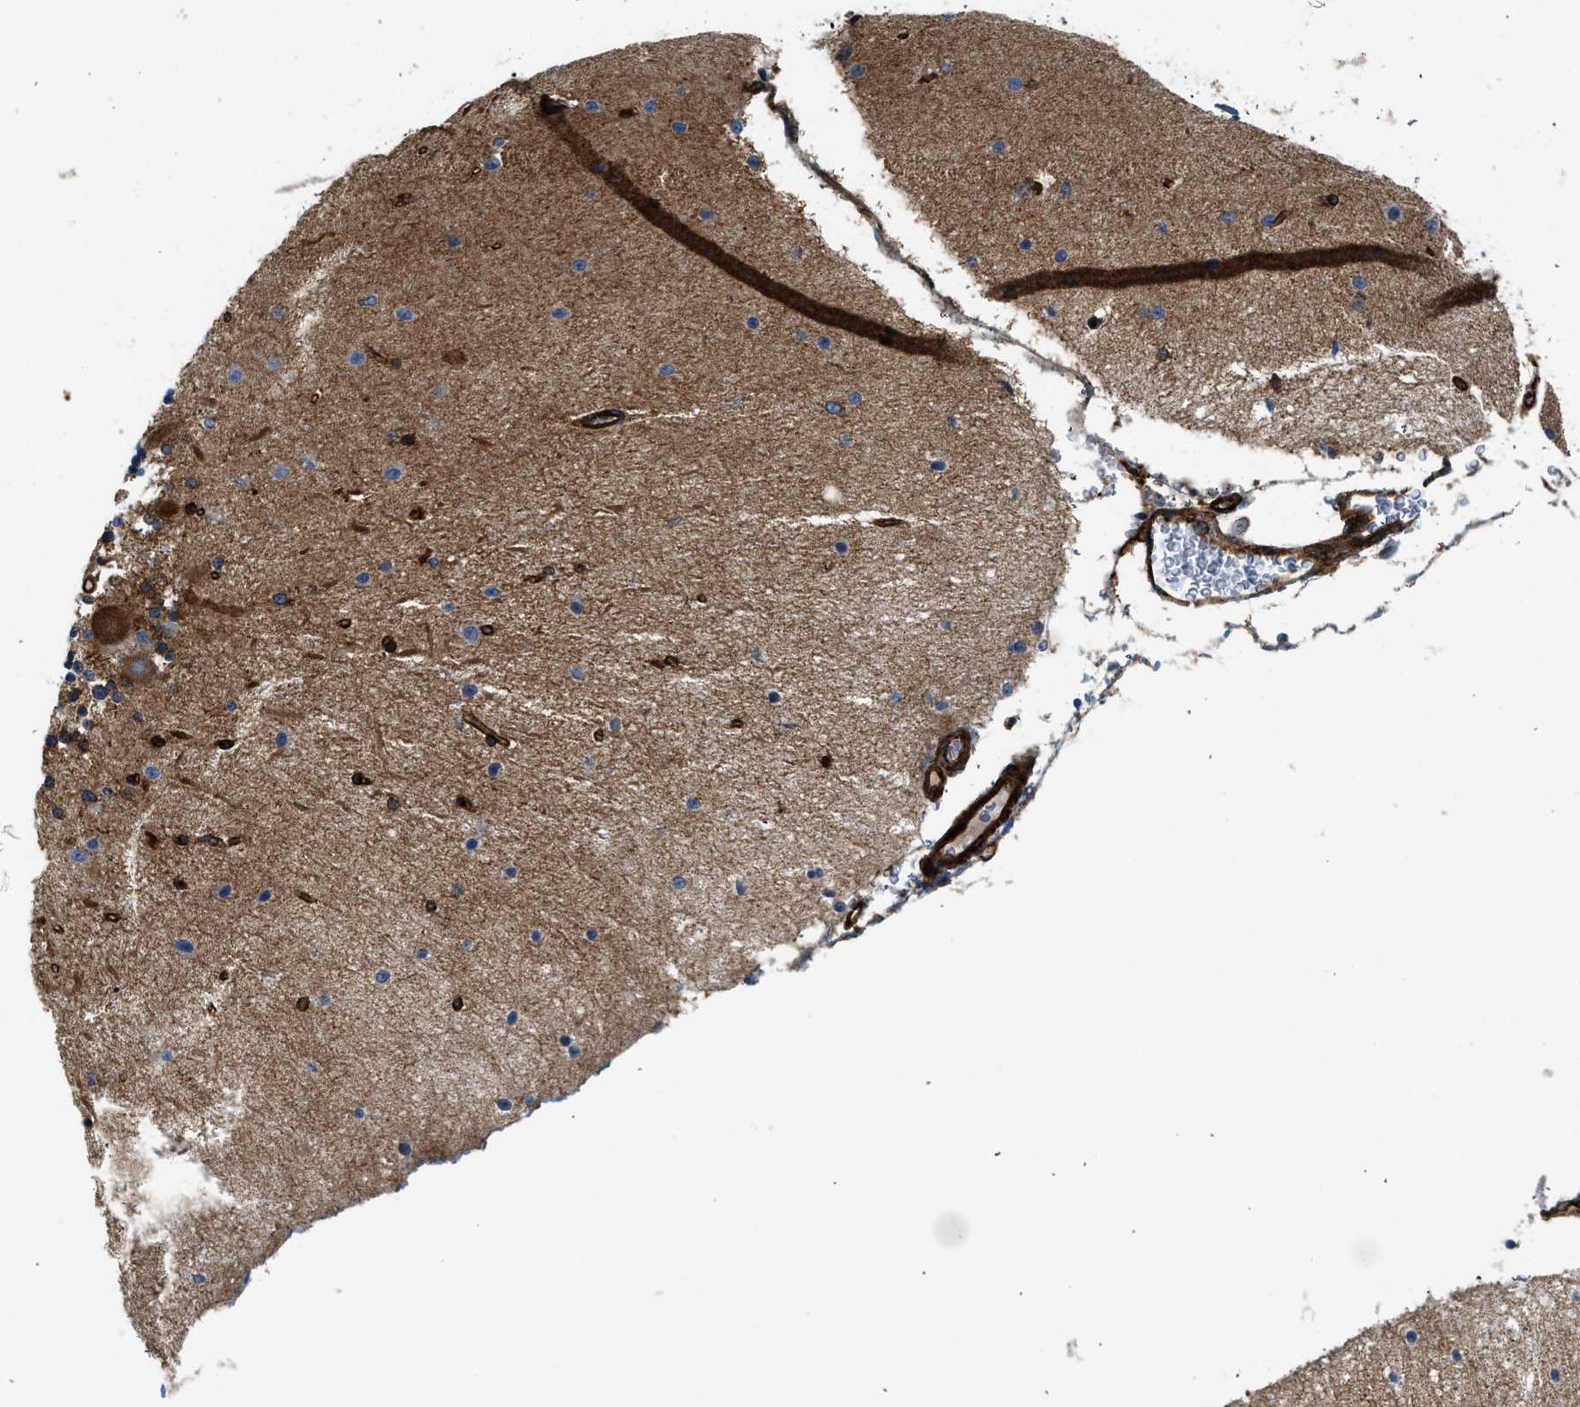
{"staining": {"intensity": "moderate", "quantity": "25%-75%", "location": "cytoplasmic/membranous"}, "tissue": "cerebellum", "cell_type": "Cells in granular layer", "image_type": "normal", "snomed": [{"axis": "morphology", "description": "Normal tissue, NOS"}, {"axis": "topography", "description": "Cerebellum"}], "caption": "Cerebellum stained for a protein (brown) displays moderate cytoplasmic/membranous positive staining in about 25%-75% of cells in granular layer.", "gene": "HIP1", "patient": {"sex": "female", "age": 54}}